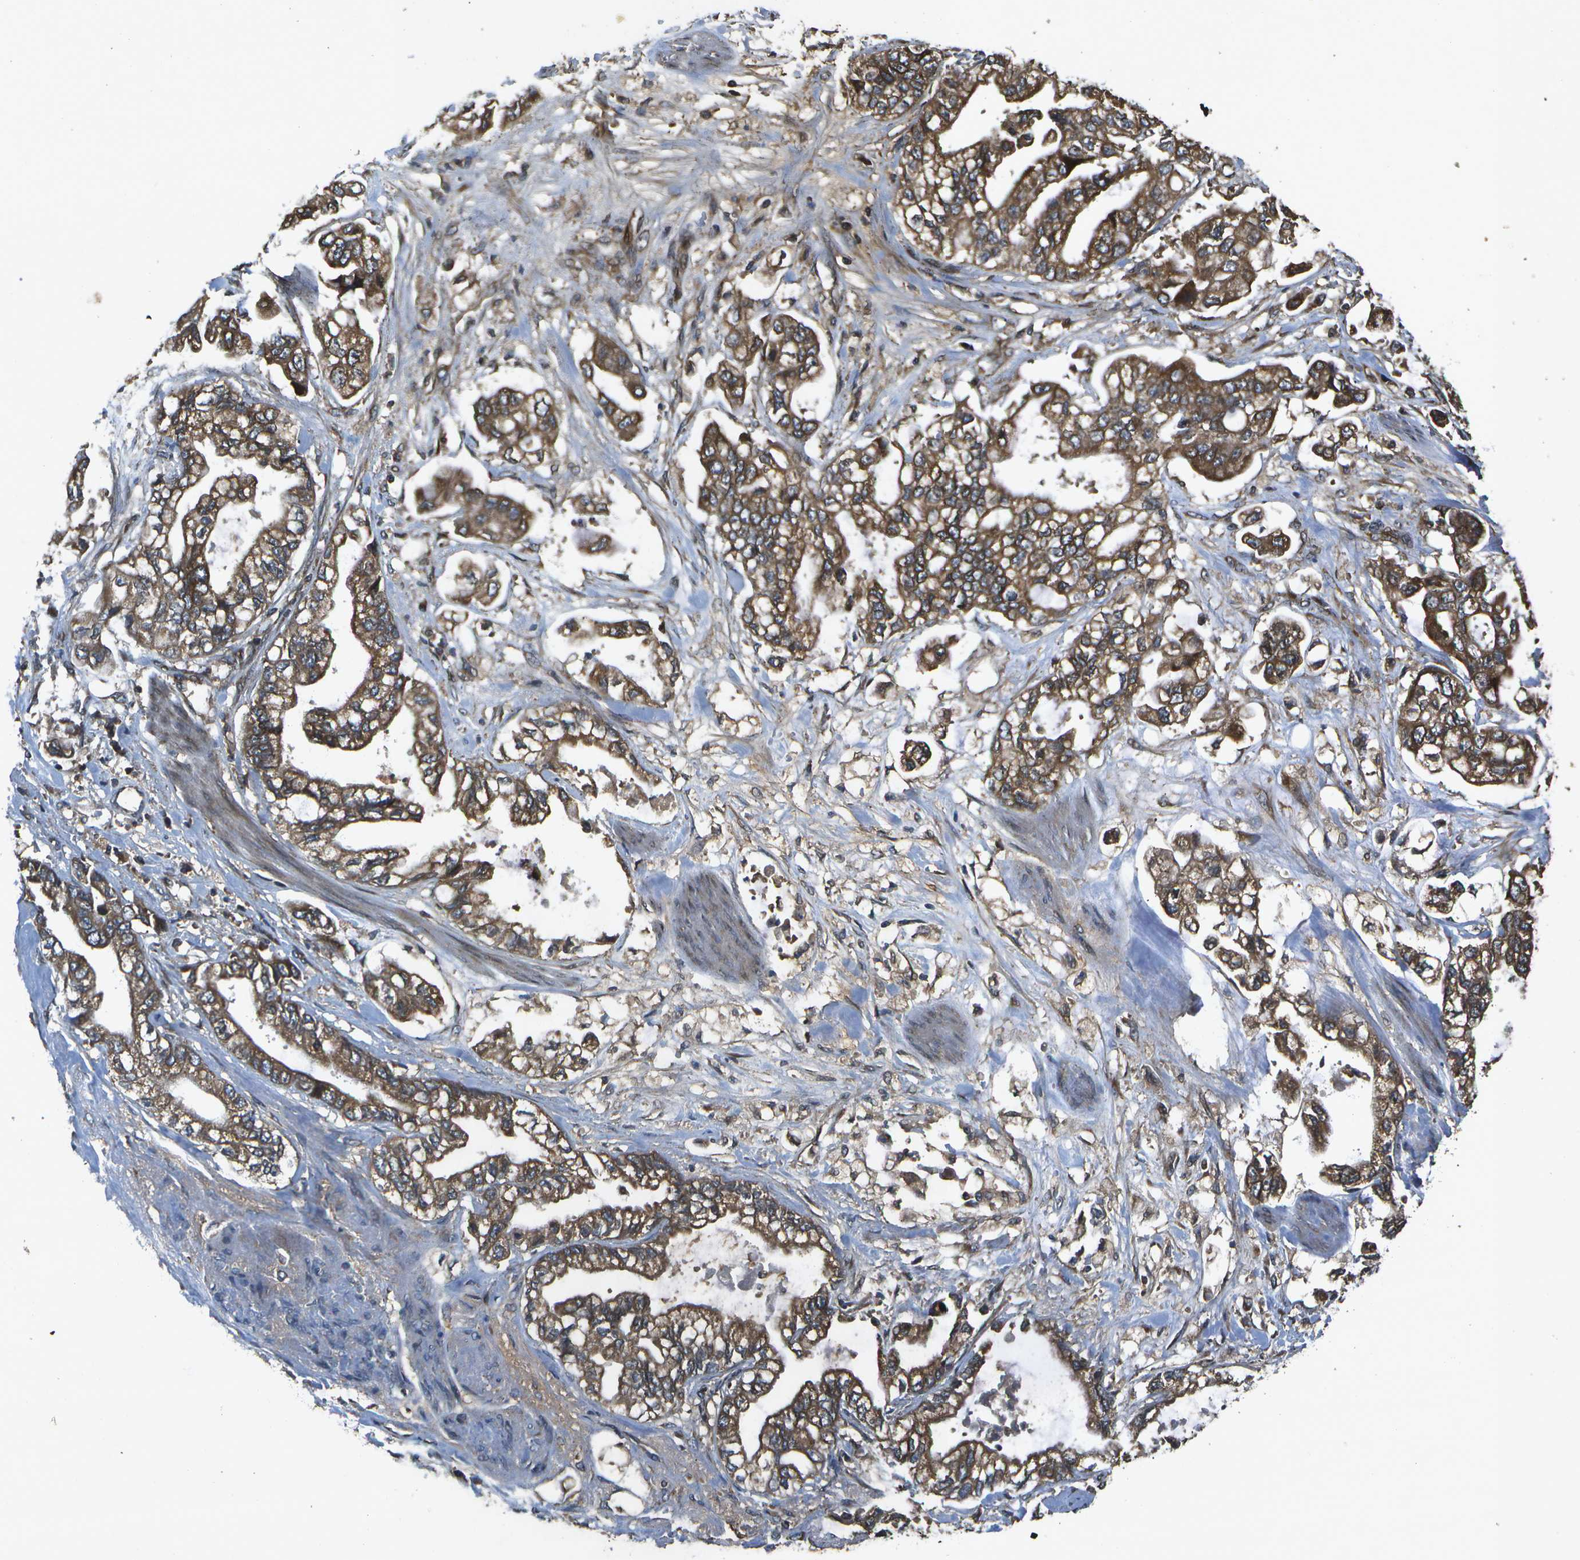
{"staining": {"intensity": "moderate", "quantity": ">75%", "location": "cytoplasmic/membranous"}, "tissue": "stomach cancer", "cell_type": "Tumor cells", "image_type": "cancer", "snomed": [{"axis": "morphology", "description": "Normal tissue, NOS"}, {"axis": "morphology", "description": "Adenocarcinoma, NOS"}, {"axis": "topography", "description": "Stomach"}], "caption": "Immunohistochemical staining of human adenocarcinoma (stomach) exhibits medium levels of moderate cytoplasmic/membranous protein positivity in about >75% of tumor cells.", "gene": "HFE", "patient": {"sex": "male", "age": 62}}